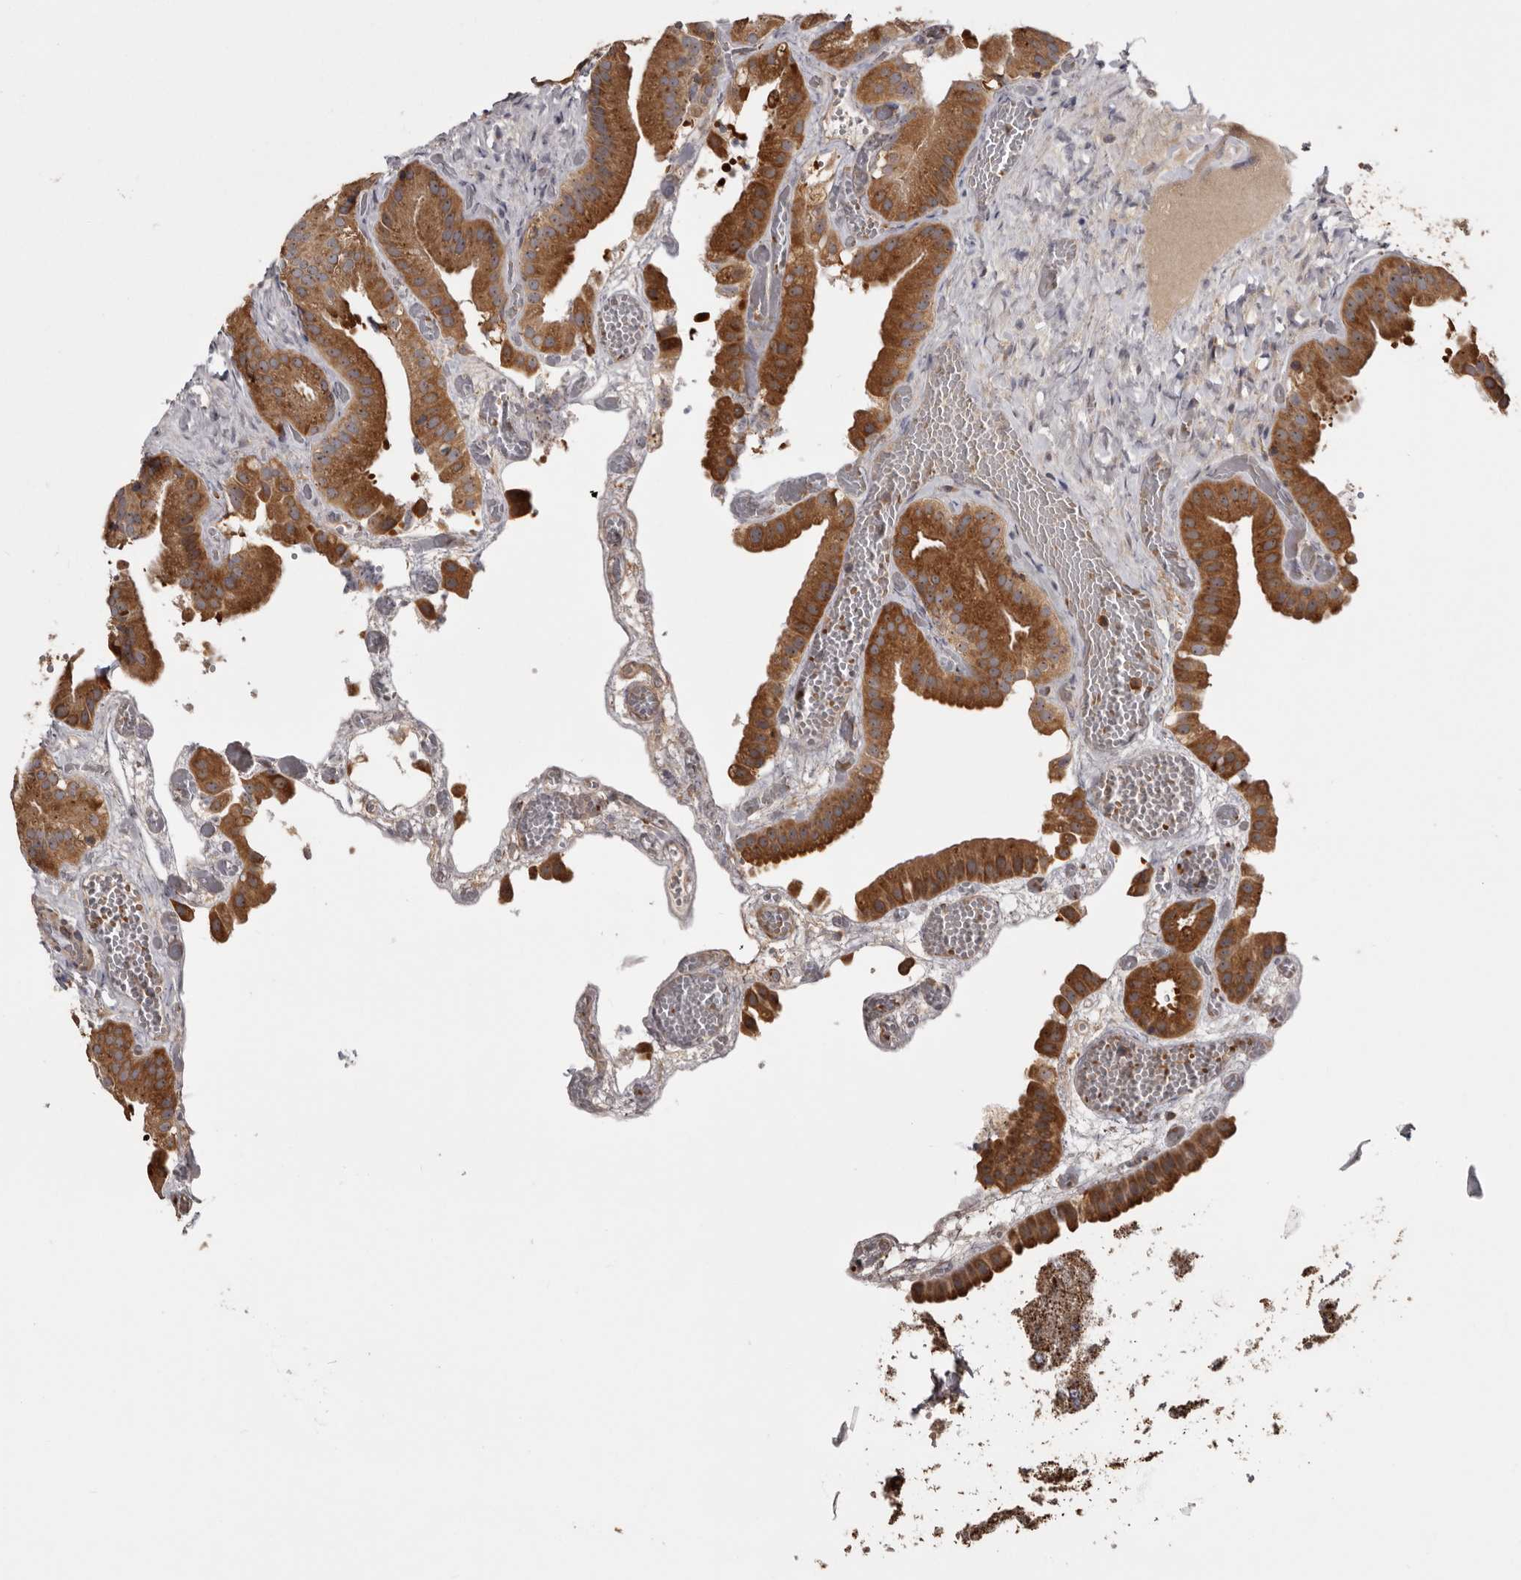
{"staining": {"intensity": "moderate", "quantity": ">75%", "location": "cytoplasmic/membranous"}, "tissue": "gallbladder", "cell_type": "Glandular cells", "image_type": "normal", "snomed": [{"axis": "morphology", "description": "Normal tissue, NOS"}, {"axis": "topography", "description": "Gallbladder"}], "caption": "An image of gallbladder stained for a protein shows moderate cytoplasmic/membranous brown staining in glandular cells.", "gene": "DARS1", "patient": {"sex": "female", "age": 64}}